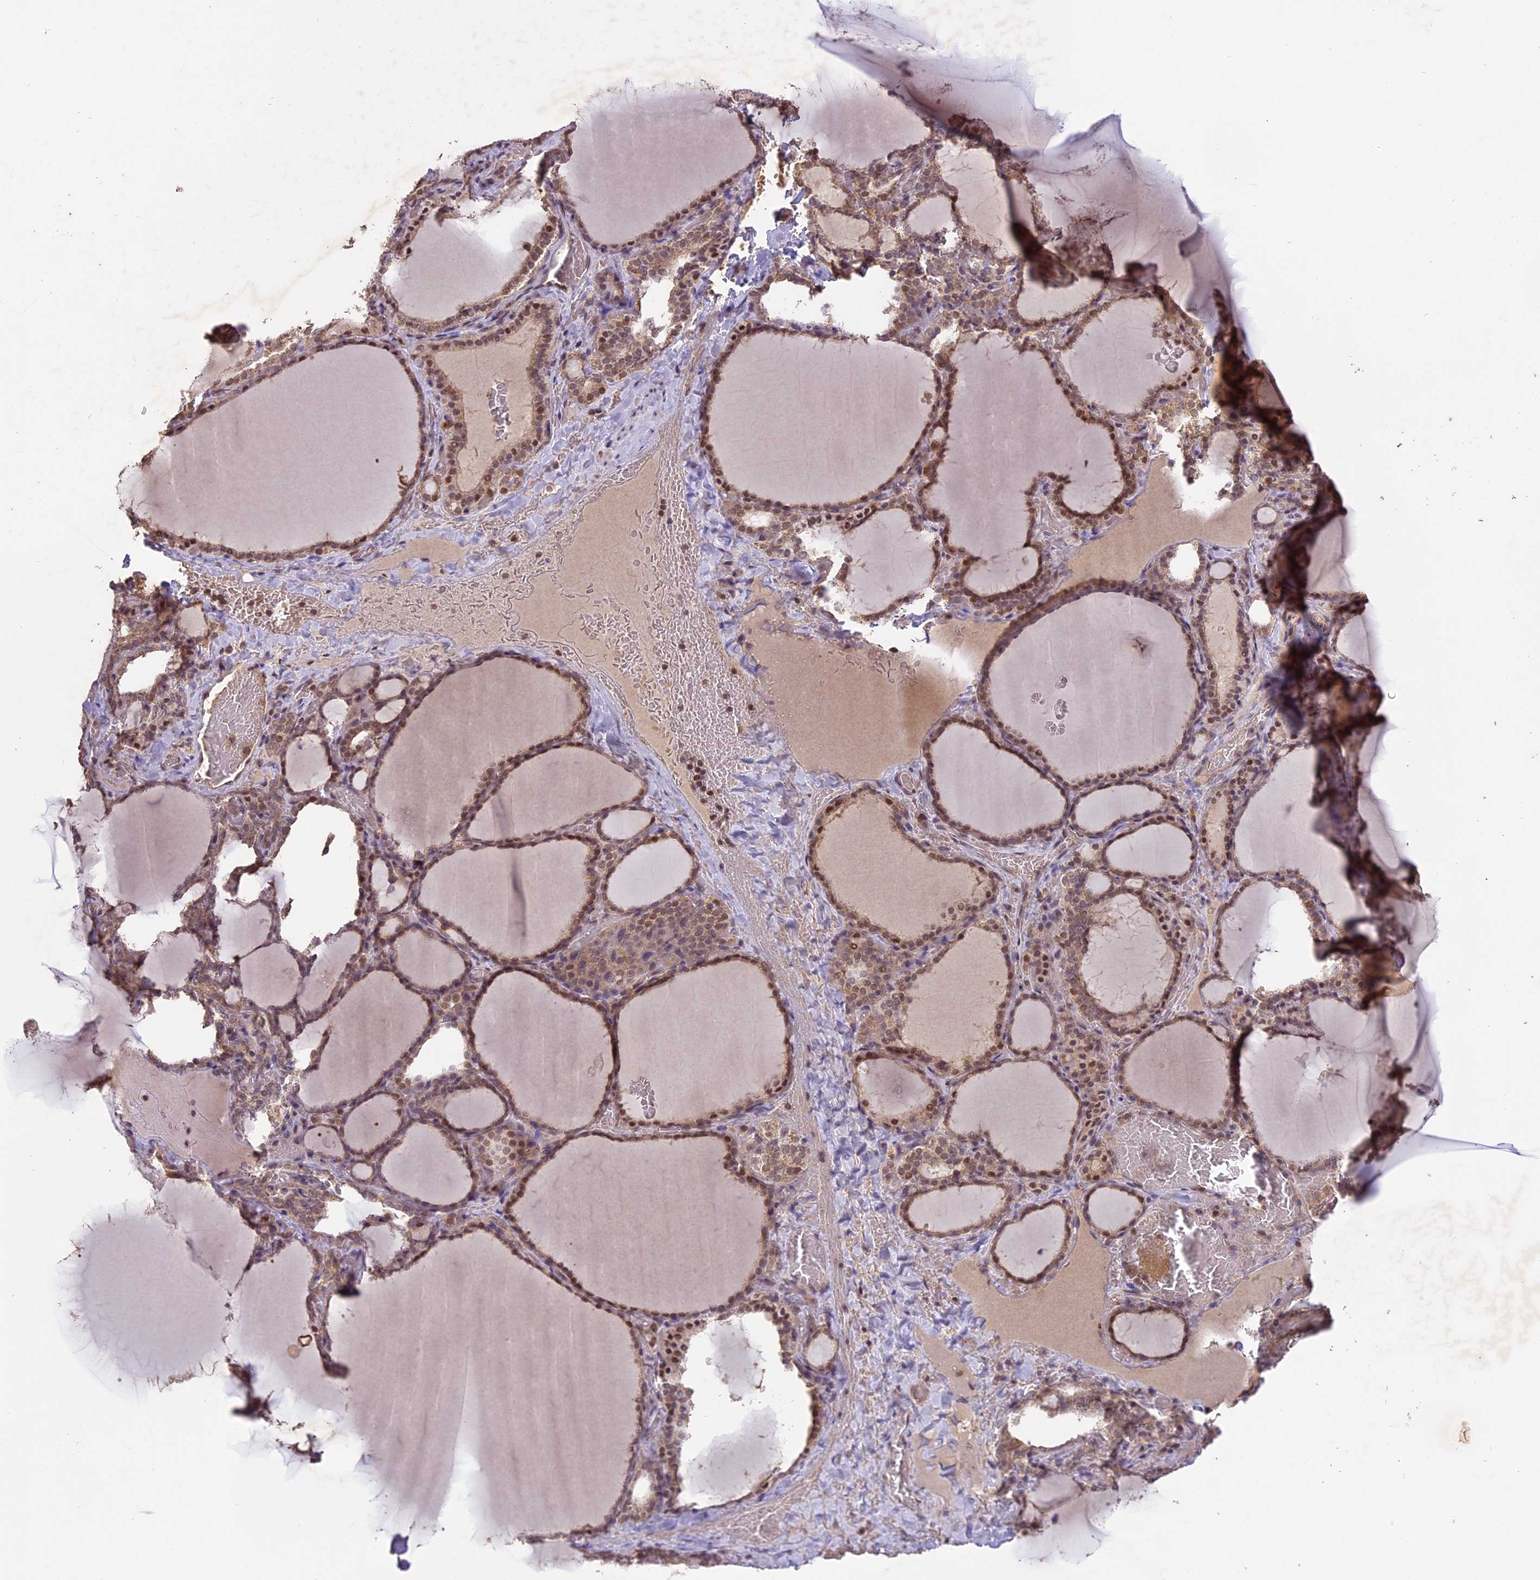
{"staining": {"intensity": "moderate", "quantity": ">75%", "location": "cytoplasmic/membranous,nuclear"}, "tissue": "thyroid gland", "cell_type": "Glandular cells", "image_type": "normal", "snomed": [{"axis": "morphology", "description": "Normal tissue, NOS"}, {"axis": "topography", "description": "Thyroid gland"}], "caption": "IHC (DAB (3,3'-diaminobenzidine)) staining of benign human thyroid gland demonstrates moderate cytoplasmic/membranous,nuclear protein staining in about >75% of glandular cells. Using DAB (brown) and hematoxylin (blue) stains, captured at high magnification using brightfield microscopy.", "gene": "TIGD7", "patient": {"sex": "female", "age": 39}}